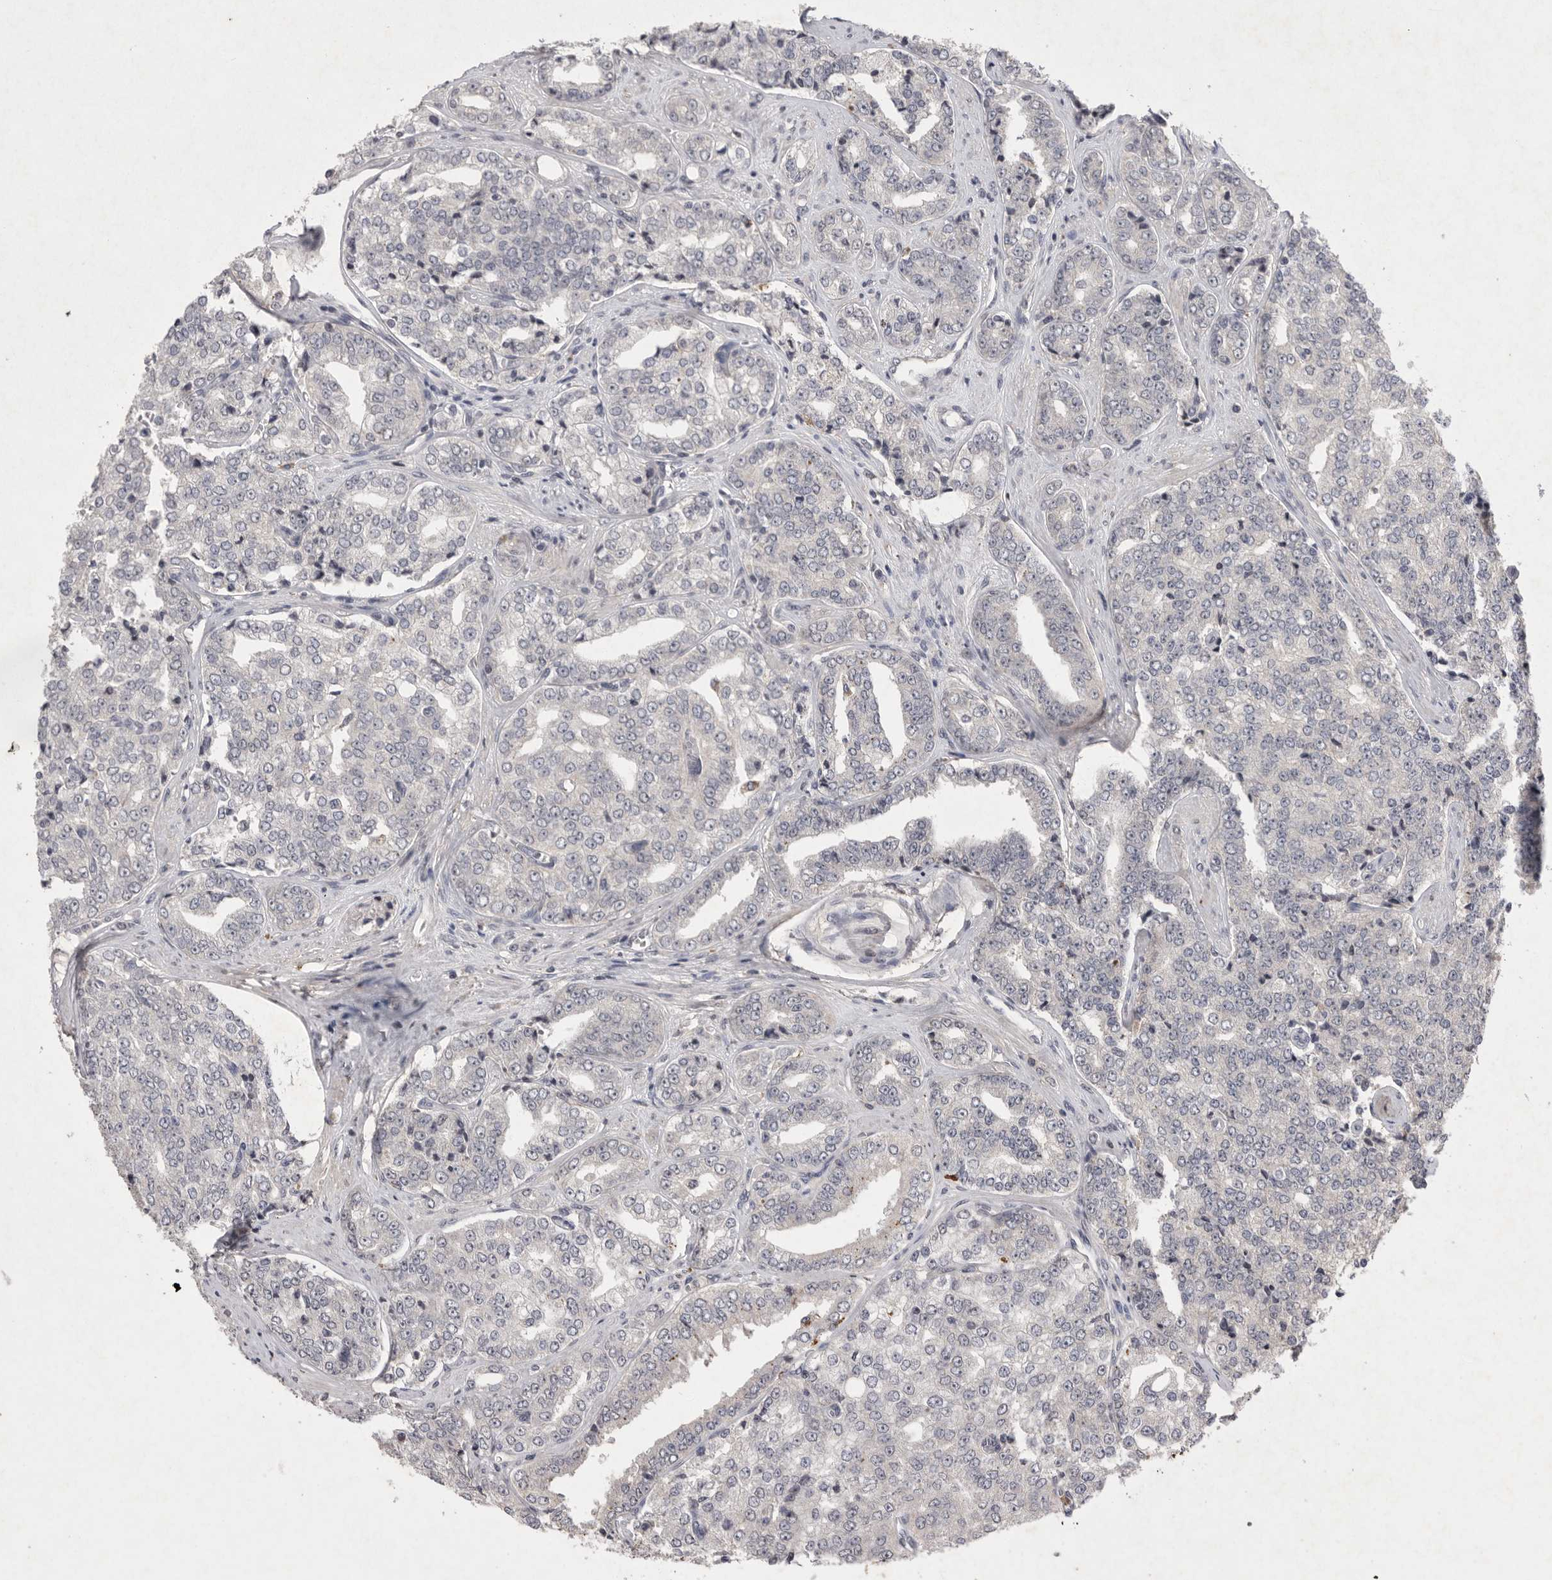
{"staining": {"intensity": "negative", "quantity": "none", "location": "none"}, "tissue": "prostate cancer", "cell_type": "Tumor cells", "image_type": "cancer", "snomed": [{"axis": "morphology", "description": "Adenocarcinoma, High grade"}, {"axis": "topography", "description": "Prostate"}], "caption": "High magnification brightfield microscopy of adenocarcinoma (high-grade) (prostate) stained with DAB (3,3'-diaminobenzidine) (brown) and counterstained with hematoxylin (blue): tumor cells show no significant staining.", "gene": "APLNR", "patient": {"sex": "male", "age": 71}}